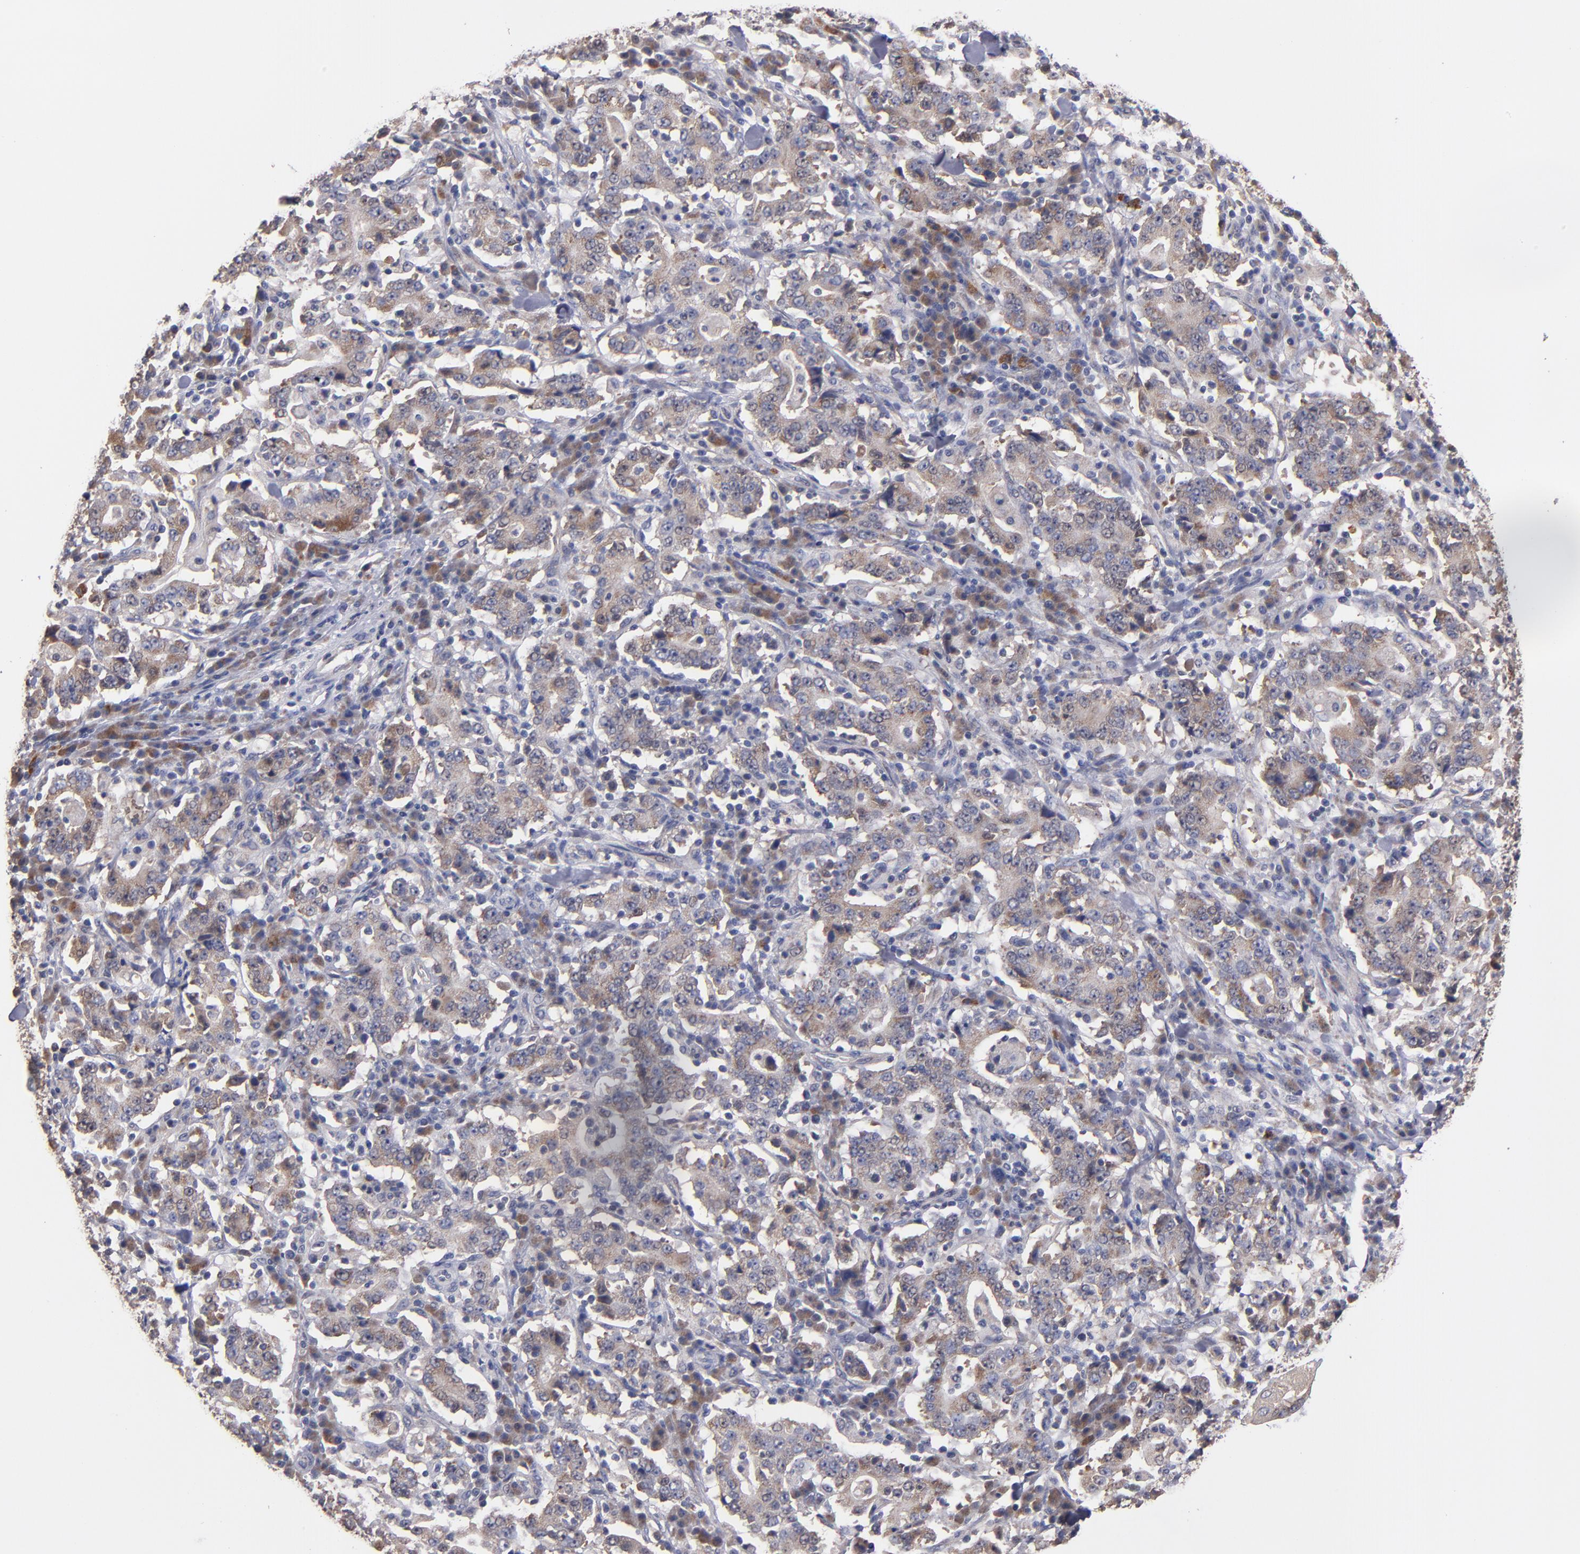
{"staining": {"intensity": "weak", "quantity": ">75%", "location": "cytoplasmic/membranous"}, "tissue": "stomach cancer", "cell_type": "Tumor cells", "image_type": "cancer", "snomed": [{"axis": "morphology", "description": "Normal tissue, NOS"}, {"axis": "morphology", "description": "Adenocarcinoma, NOS"}, {"axis": "topography", "description": "Stomach, upper"}, {"axis": "topography", "description": "Stomach"}], "caption": "Weak cytoplasmic/membranous positivity for a protein is identified in about >75% of tumor cells of stomach cancer (adenocarcinoma) using IHC.", "gene": "DIABLO", "patient": {"sex": "male", "age": 59}}